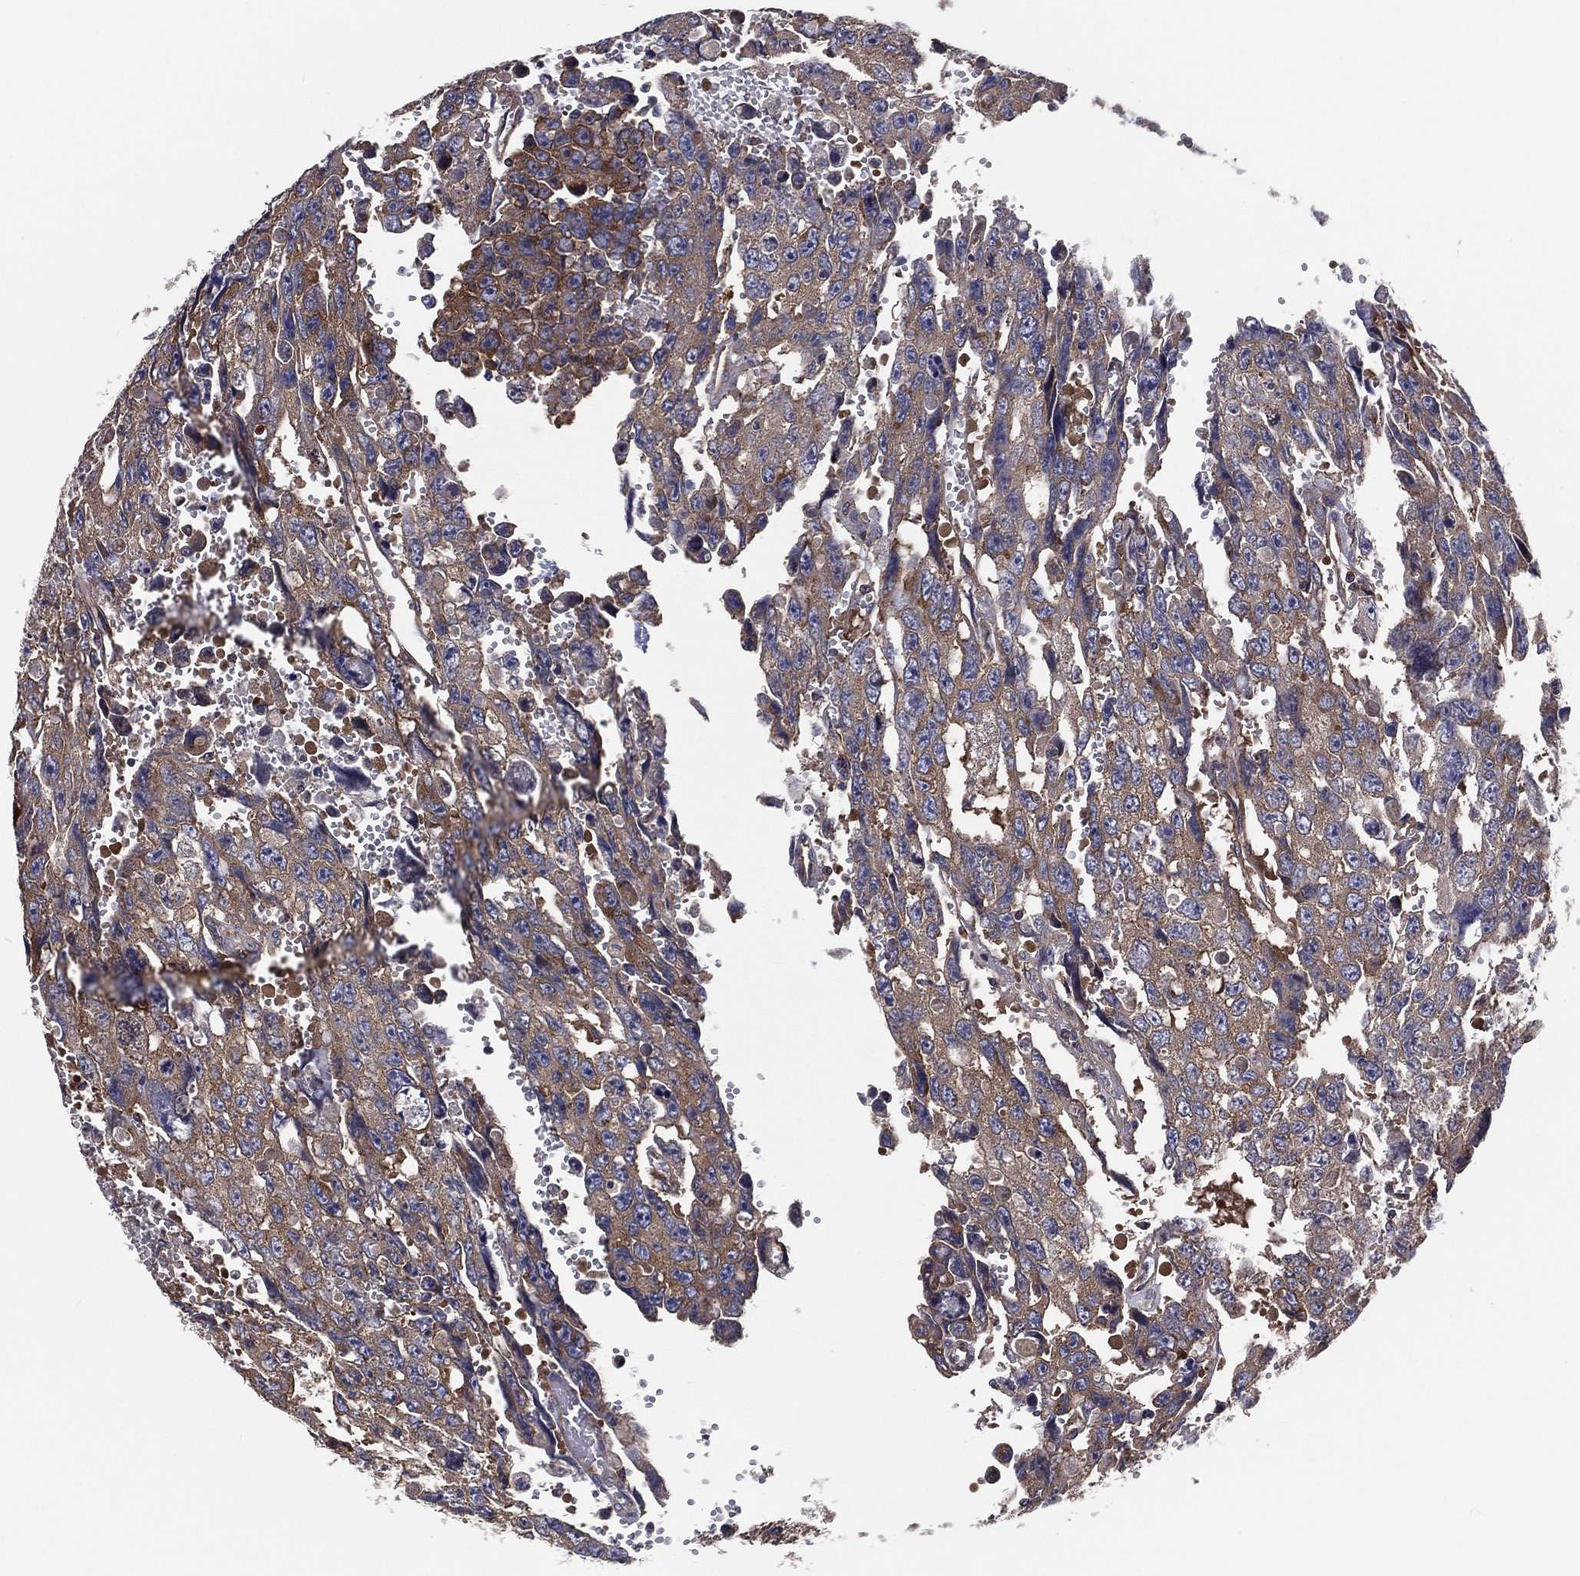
{"staining": {"intensity": "moderate", "quantity": "<25%", "location": "cytoplasmic/membranous"}, "tissue": "testis cancer", "cell_type": "Tumor cells", "image_type": "cancer", "snomed": [{"axis": "morphology", "description": "Seminoma, NOS"}, {"axis": "topography", "description": "Testis"}], "caption": "Tumor cells demonstrate moderate cytoplasmic/membranous positivity in about <25% of cells in testis seminoma. (IHC, brightfield microscopy, high magnification).", "gene": "EIF2B5", "patient": {"sex": "male", "age": 26}}